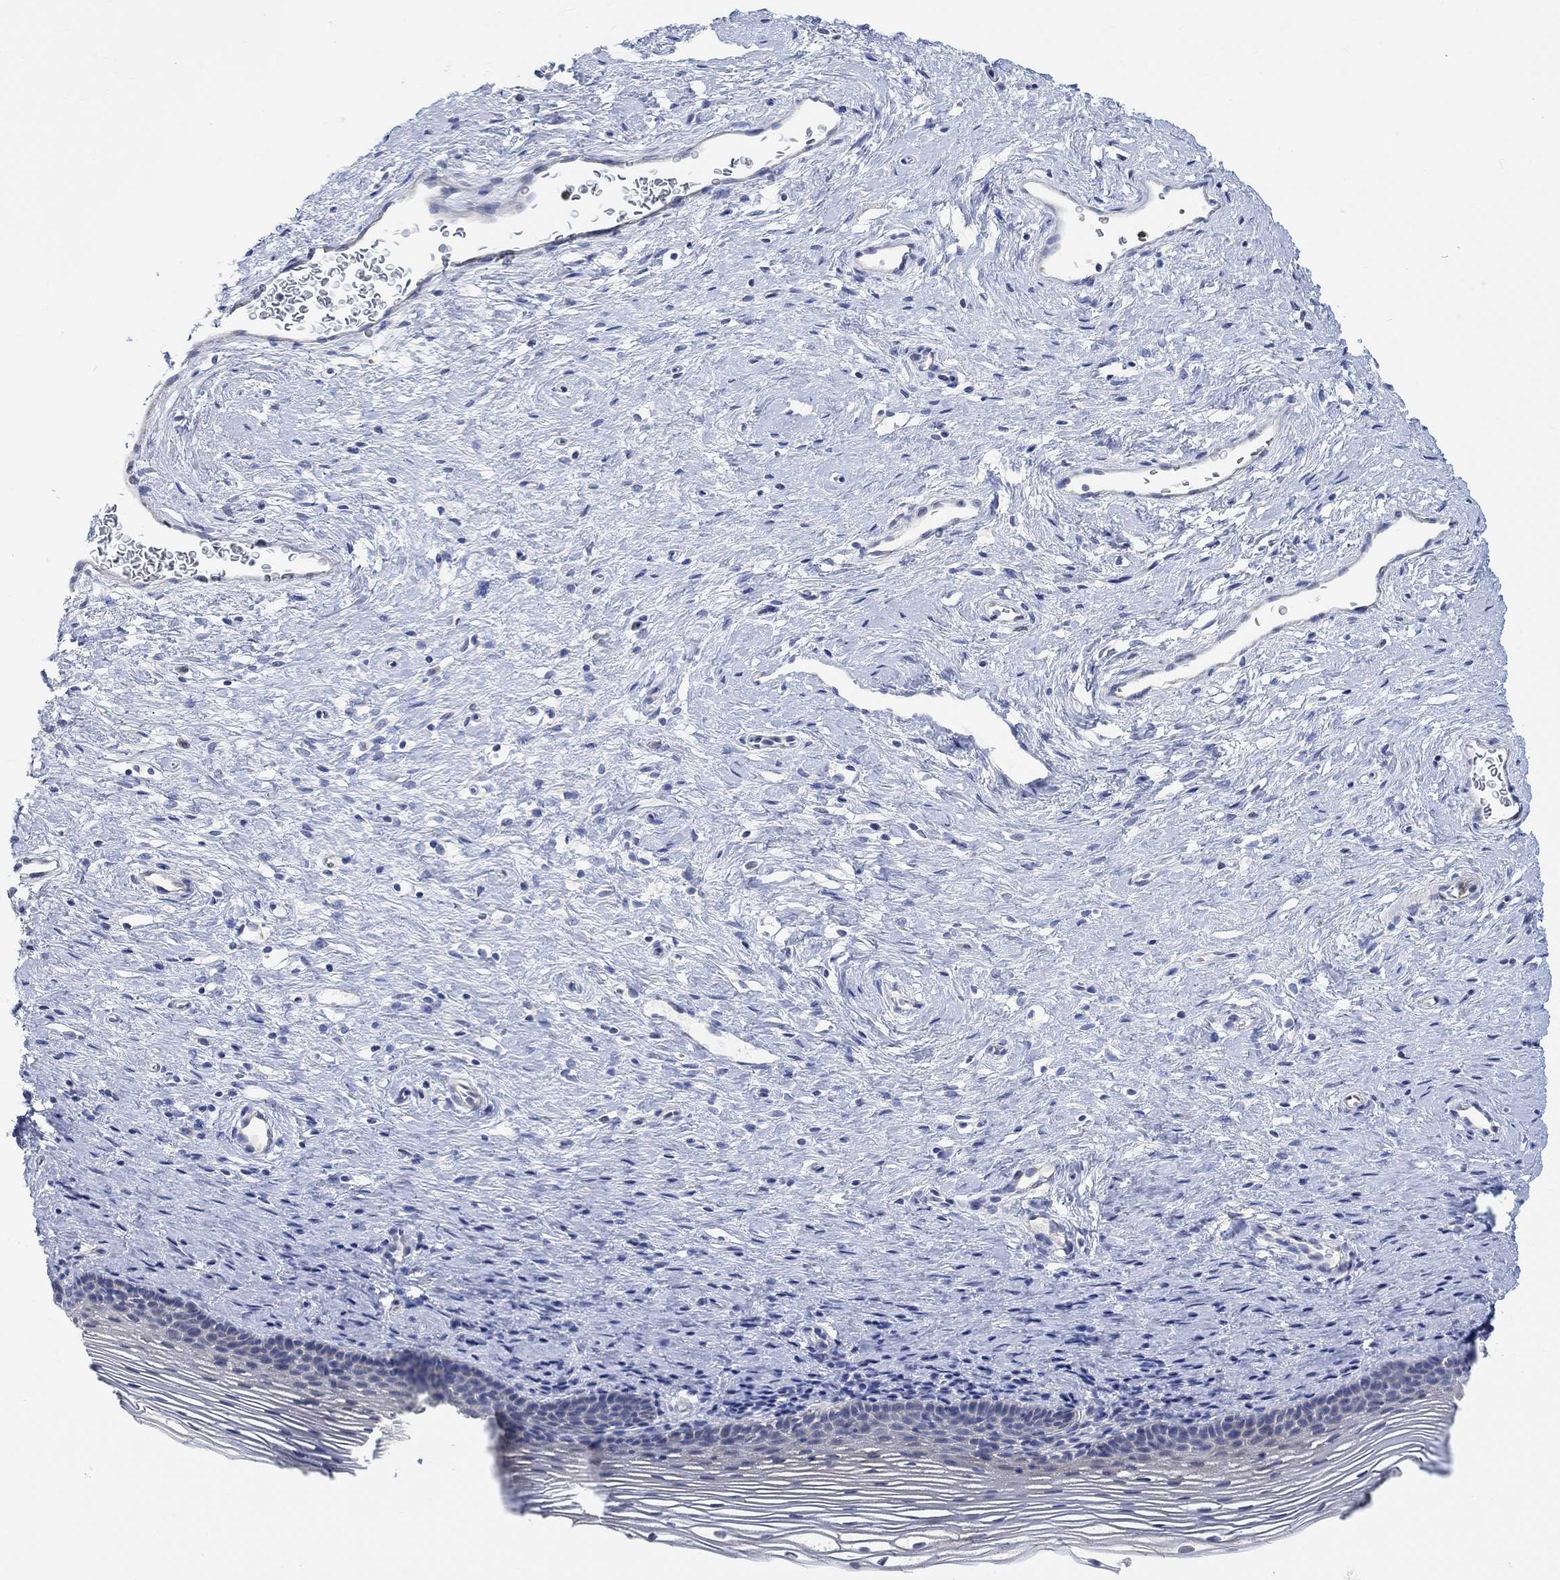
{"staining": {"intensity": "negative", "quantity": "none", "location": "none"}, "tissue": "cervix", "cell_type": "Glandular cells", "image_type": "normal", "snomed": [{"axis": "morphology", "description": "Normal tissue, NOS"}, {"axis": "topography", "description": "Cervix"}], "caption": "This image is of normal cervix stained with immunohistochemistry to label a protein in brown with the nuclei are counter-stained blue. There is no positivity in glandular cells. (DAB immunohistochemistry visualized using brightfield microscopy, high magnification).", "gene": "NLRP14", "patient": {"sex": "female", "age": 39}}